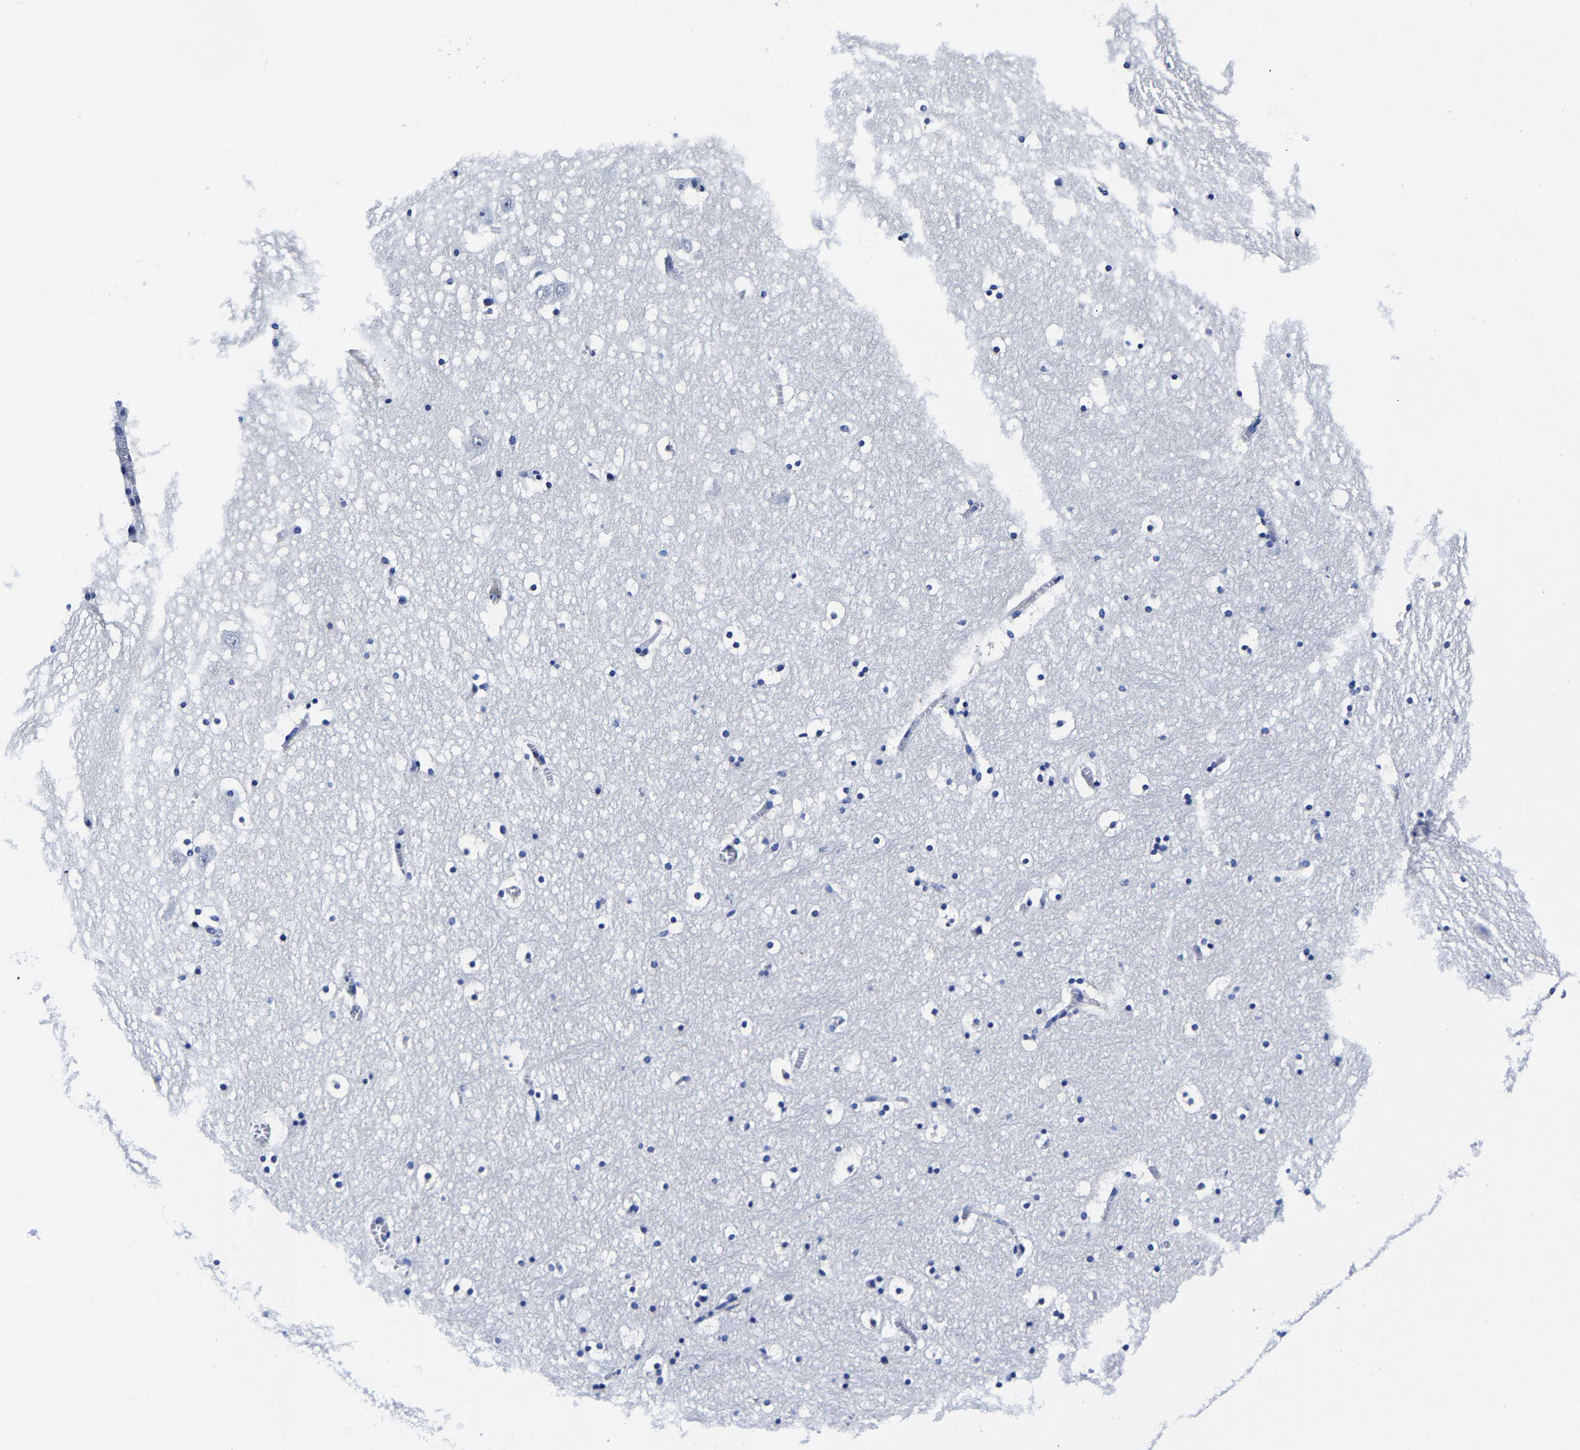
{"staining": {"intensity": "negative", "quantity": "none", "location": "none"}, "tissue": "hippocampus", "cell_type": "Glial cells", "image_type": "normal", "snomed": [{"axis": "morphology", "description": "Normal tissue, NOS"}, {"axis": "topography", "description": "Hippocampus"}], "caption": "IHC micrograph of benign hippocampus: hippocampus stained with DAB (3,3'-diaminobenzidine) exhibits no significant protein expression in glial cells.", "gene": "CPA2", "patient": {"sex": "male", "age": 45}}